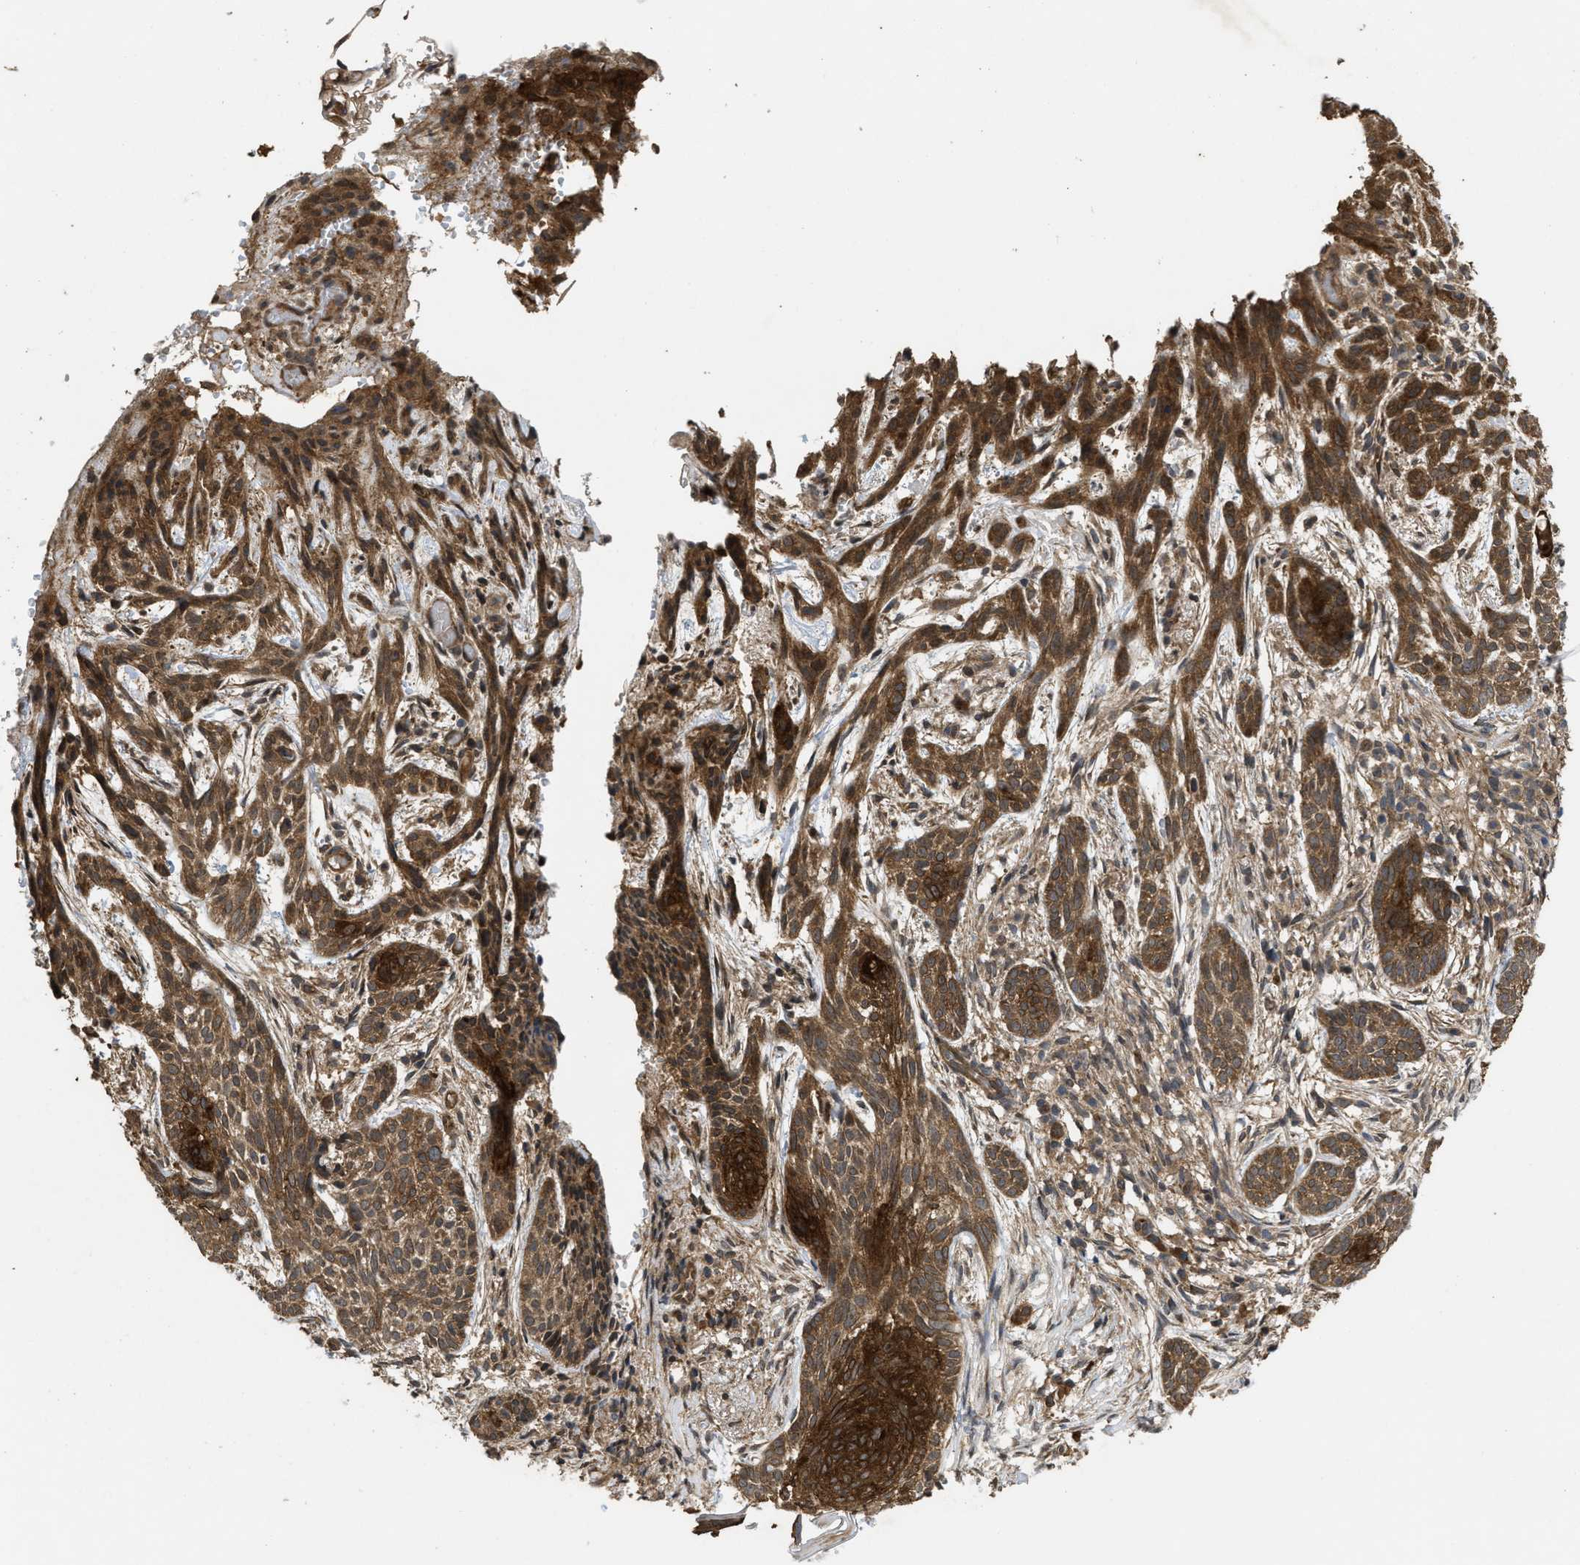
{"staining": {"intensity": "moderate", "quantity": ">75%", "location": "cytoplasmic/membranous"}, "tissue": "skin cancer", "cell_type": "Tumor cells", "image_type": "cancer", "snomed": [{"axis": "morphology", "description": "Basal cell carcinoma"}, {"axis": "topography", "description": "Skin"}], "caption": "This is a photomicrograph of immunohistochemistry staining of skin basal cell carcinoma, which shows moderate positivity in the cytoplasmic/membranous of tumor cells.", "gene": "FZD6", "patient": {"sex": "female", "age": 59}}